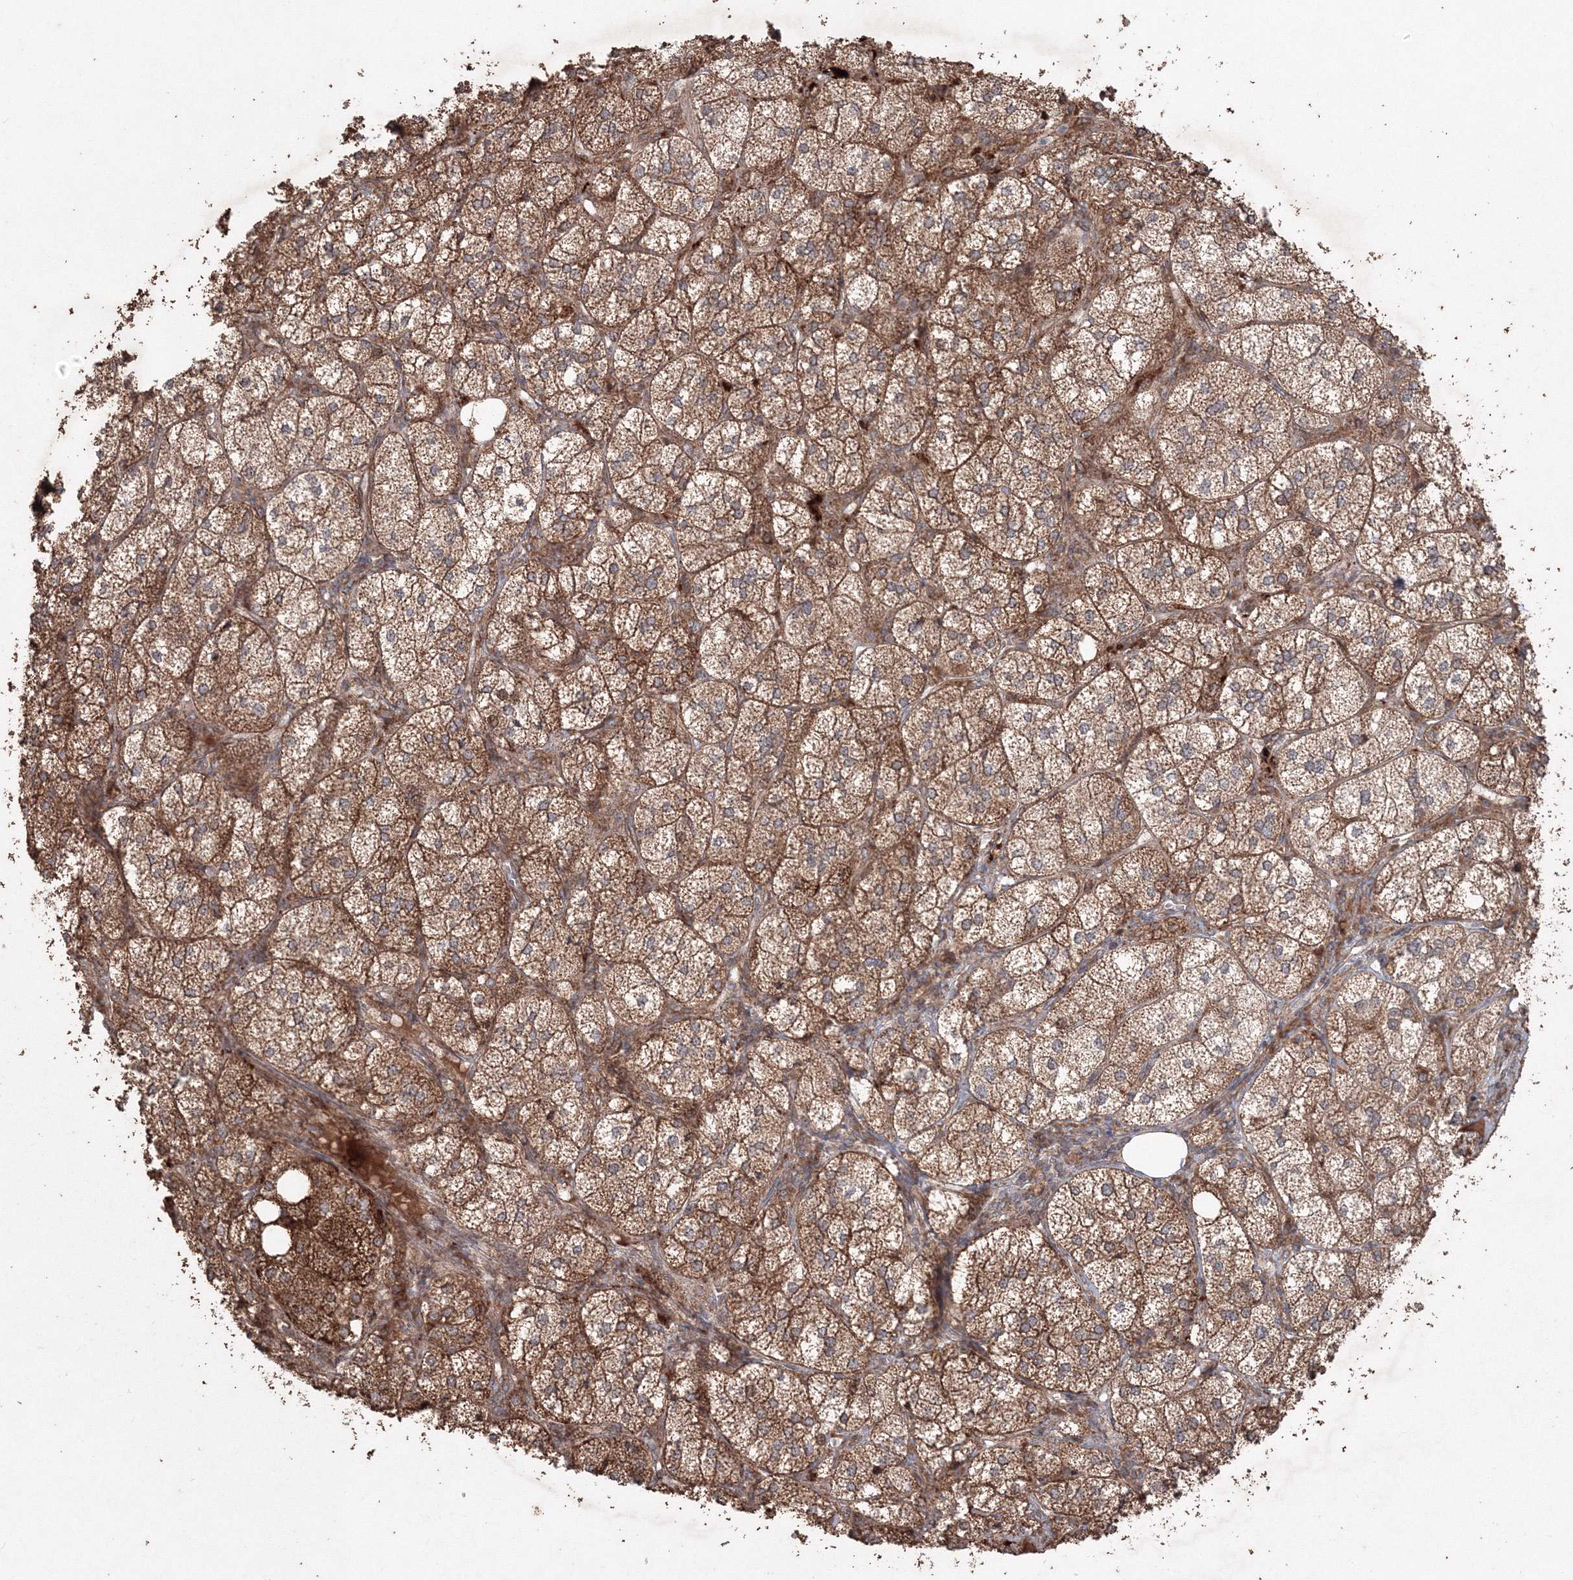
{"staining": {"intensity": "strong", "quantity": ">75%", "location": "cytoplasmic/membranous"}, "tissue": "adrenal gland", "cell_type": "Glandular cells", "image_type": "normal", "snomed": [{"axis": "morphology", "description": "Normal tissue, NOS"}, {"axis": "topography", "description": "Adrenal gland"}], "caption": "Protein expression analysis of normal adrenal gland demonstrates strong cytoplasmic/membranous positivity in approximately >75% of glandular cells. (DAB = brown stain, brightfield microscopy at high magnification).", "gene": "ANAPC16", "patient": {"sex": "female", "age": 61}}